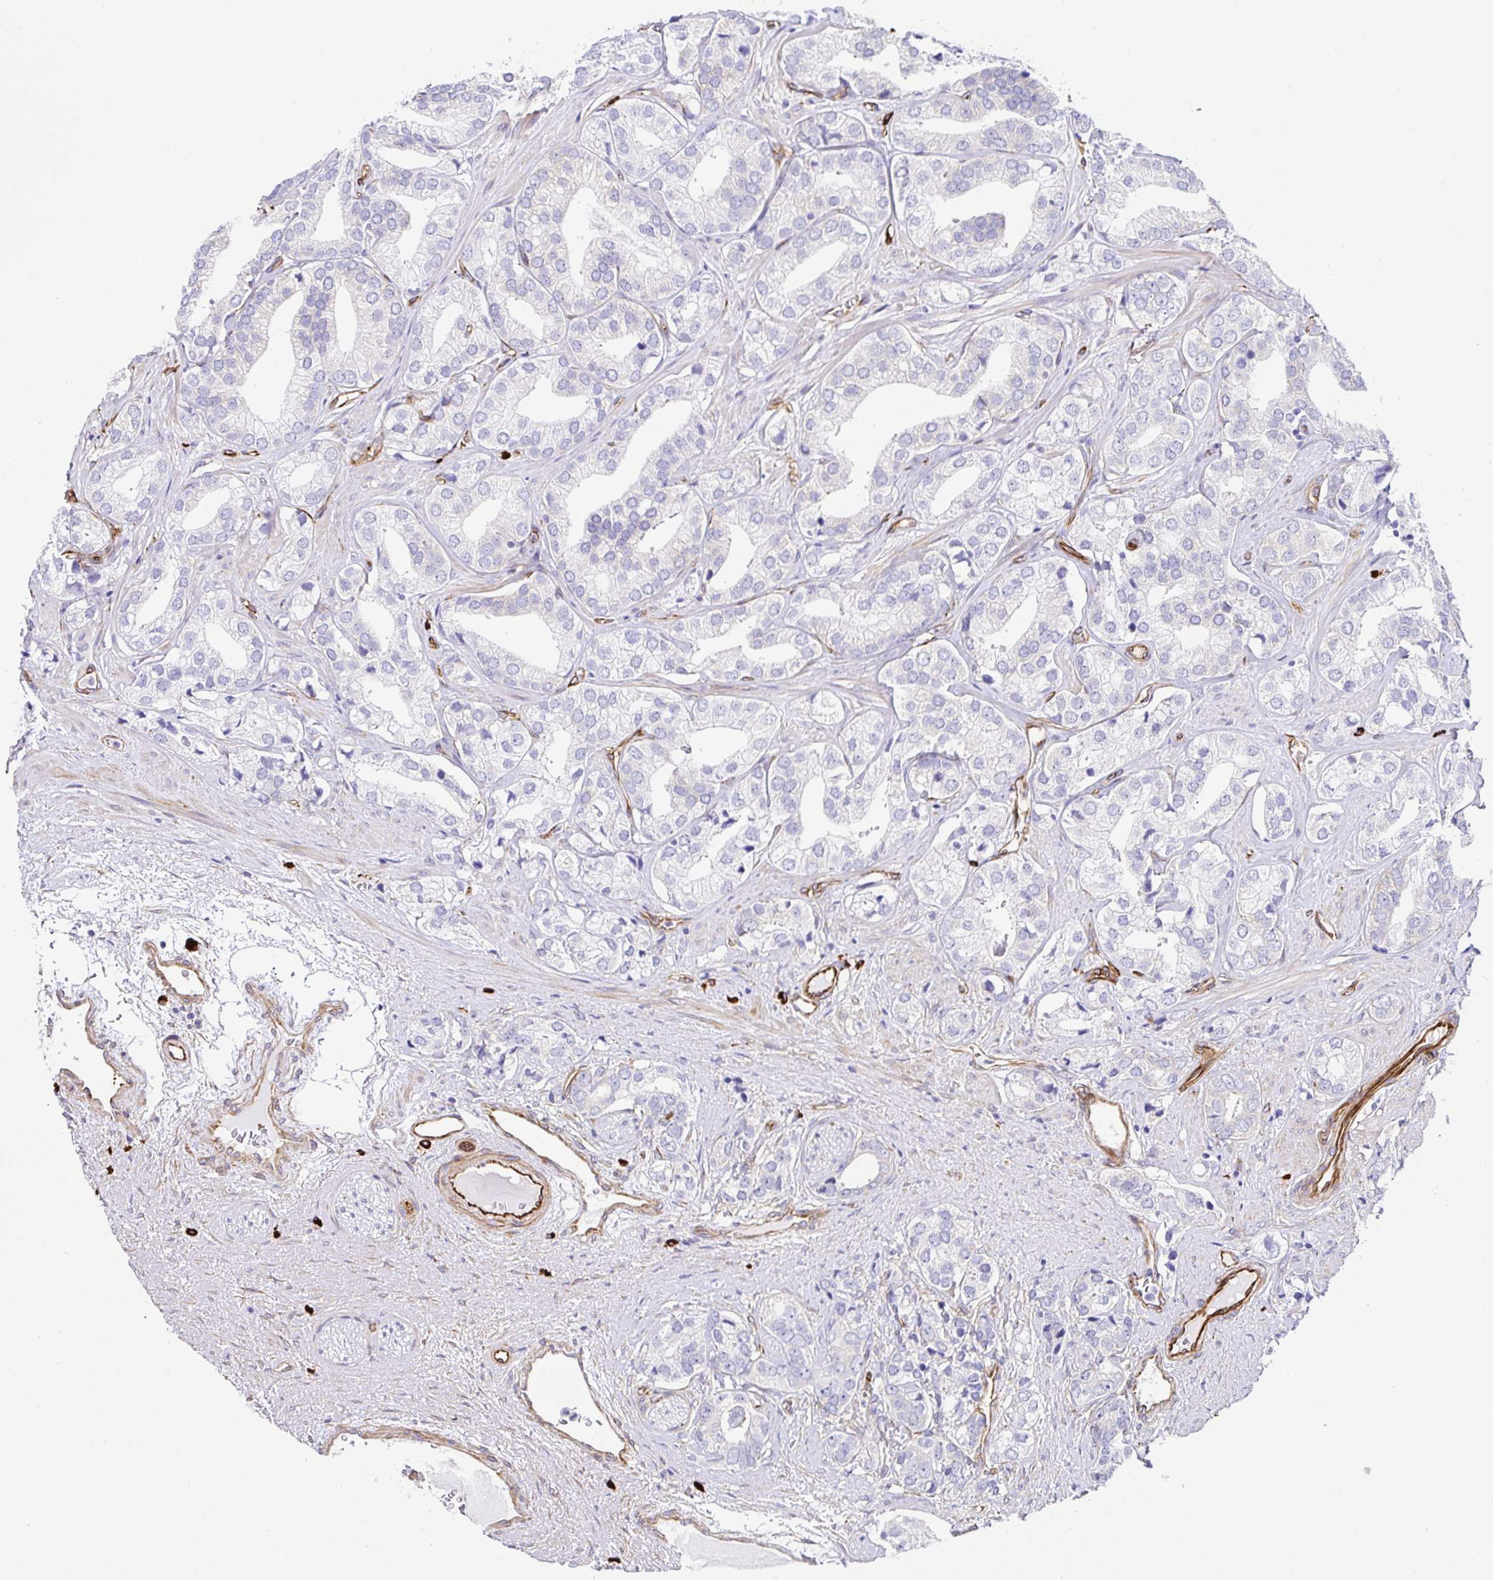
{"staining": {"intensity": "negative", "quantity": "none", "location": "none"}, "tissue": "prostate cancer", "cell_type": "Tumor cells", "image_type": "cancer", "snomed": [{"axis": "morphology", "description": "Adenocarcinoma, High grade"}, {"axis": "topography", "description": "Prostate"}], "caption": "The photomicrograph shows no staining of tumor cells in prostate cancer (high-grade adenocarcinoma).", "gene": "DOCK1", "patient": {"sex": "male", "age": 58}}